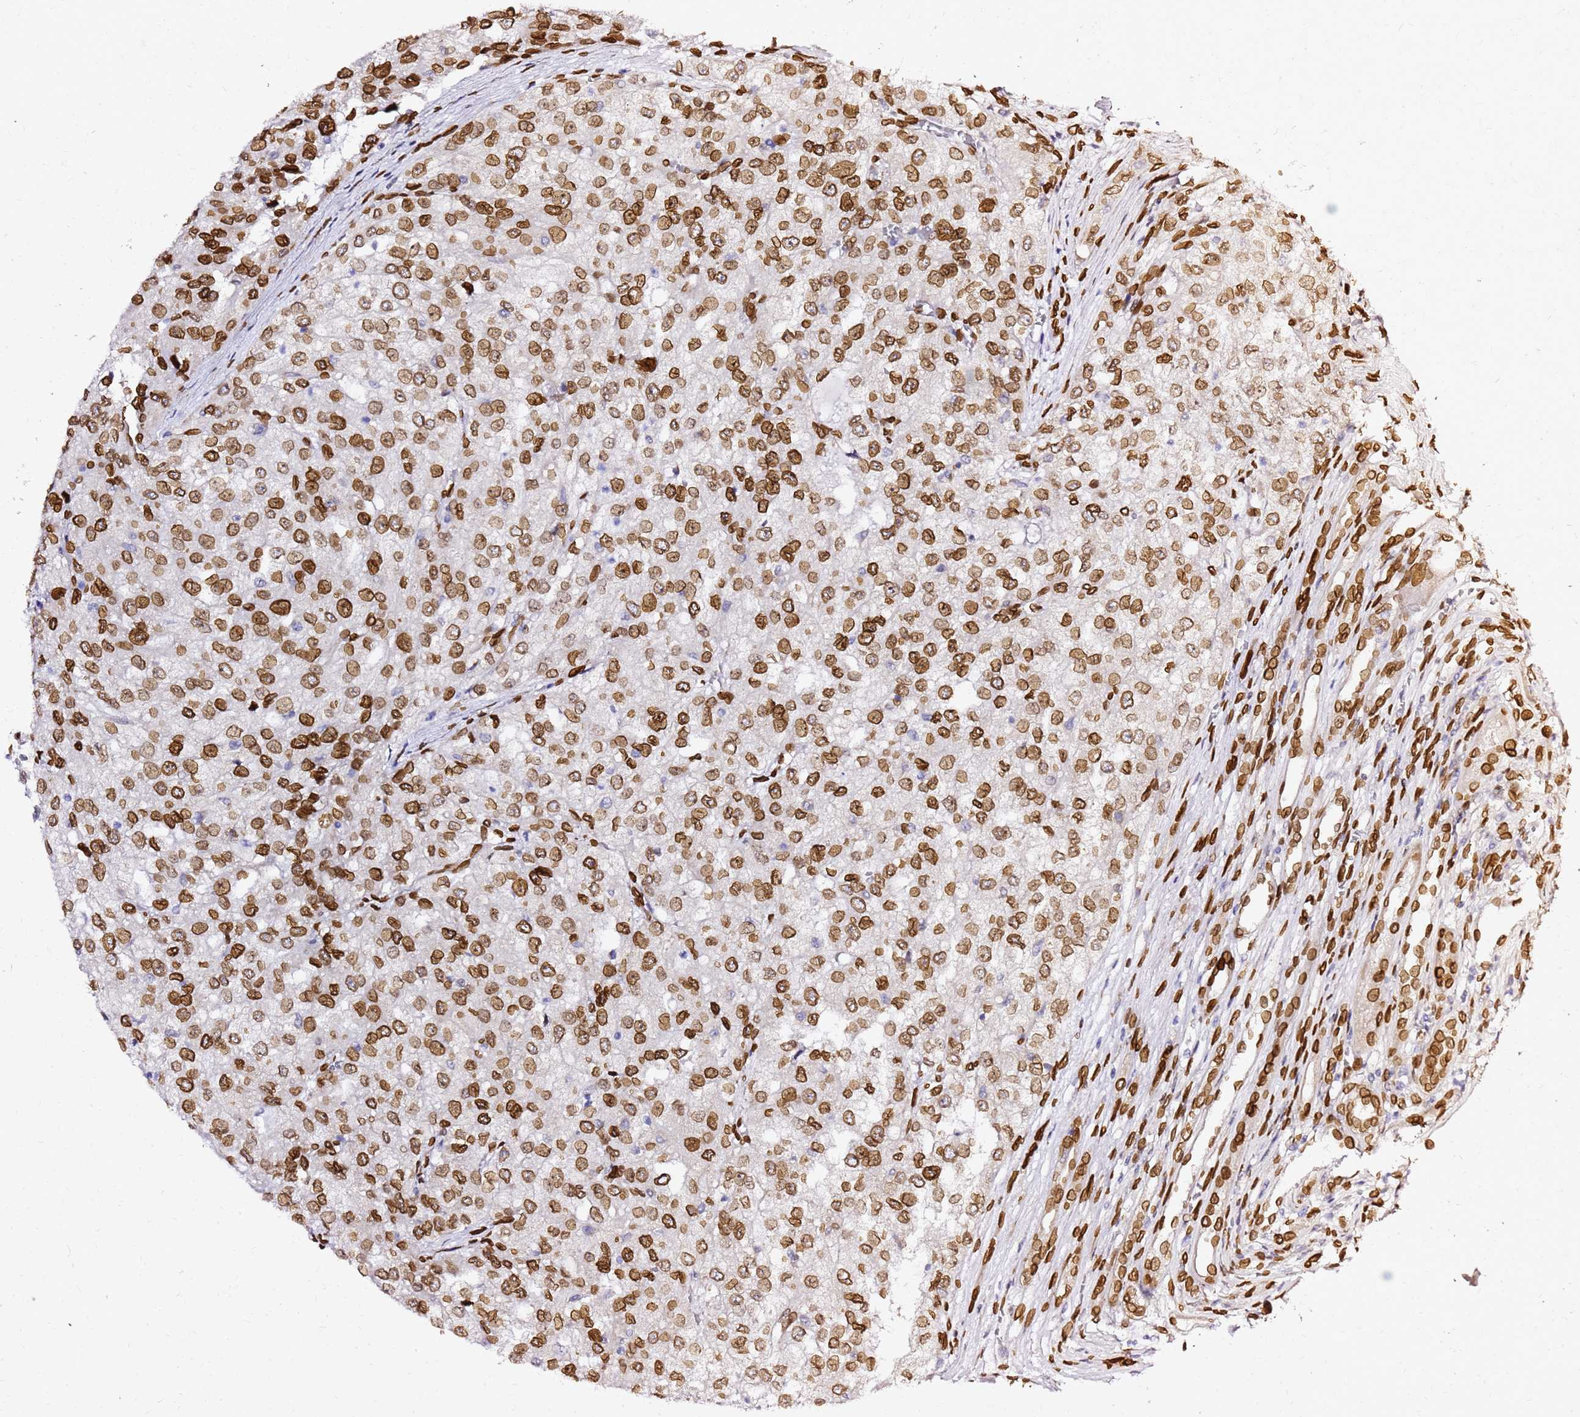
{"staining": {"intensity": "moderate", "quantity": ">75%", "location": "cytoplasmic/membranous,nuclear"}, "tissue": "renal cancer", "cell_type": "Tumor cells", "image_type": "cancer", "snomed": [{"axis": "morphology", "description": "Adenocarcinoma, NOS"}, {"axis": "topography", "description": "Kidney"}], "caption": "A brown stain highlights moderate cytoplasmic/membranous and nuclear staining of a protein in renal cancer (adenocarcinoma) tumor cells.", "gene": "C6orf141", "patient": {"sex": "female", "age": 54}}